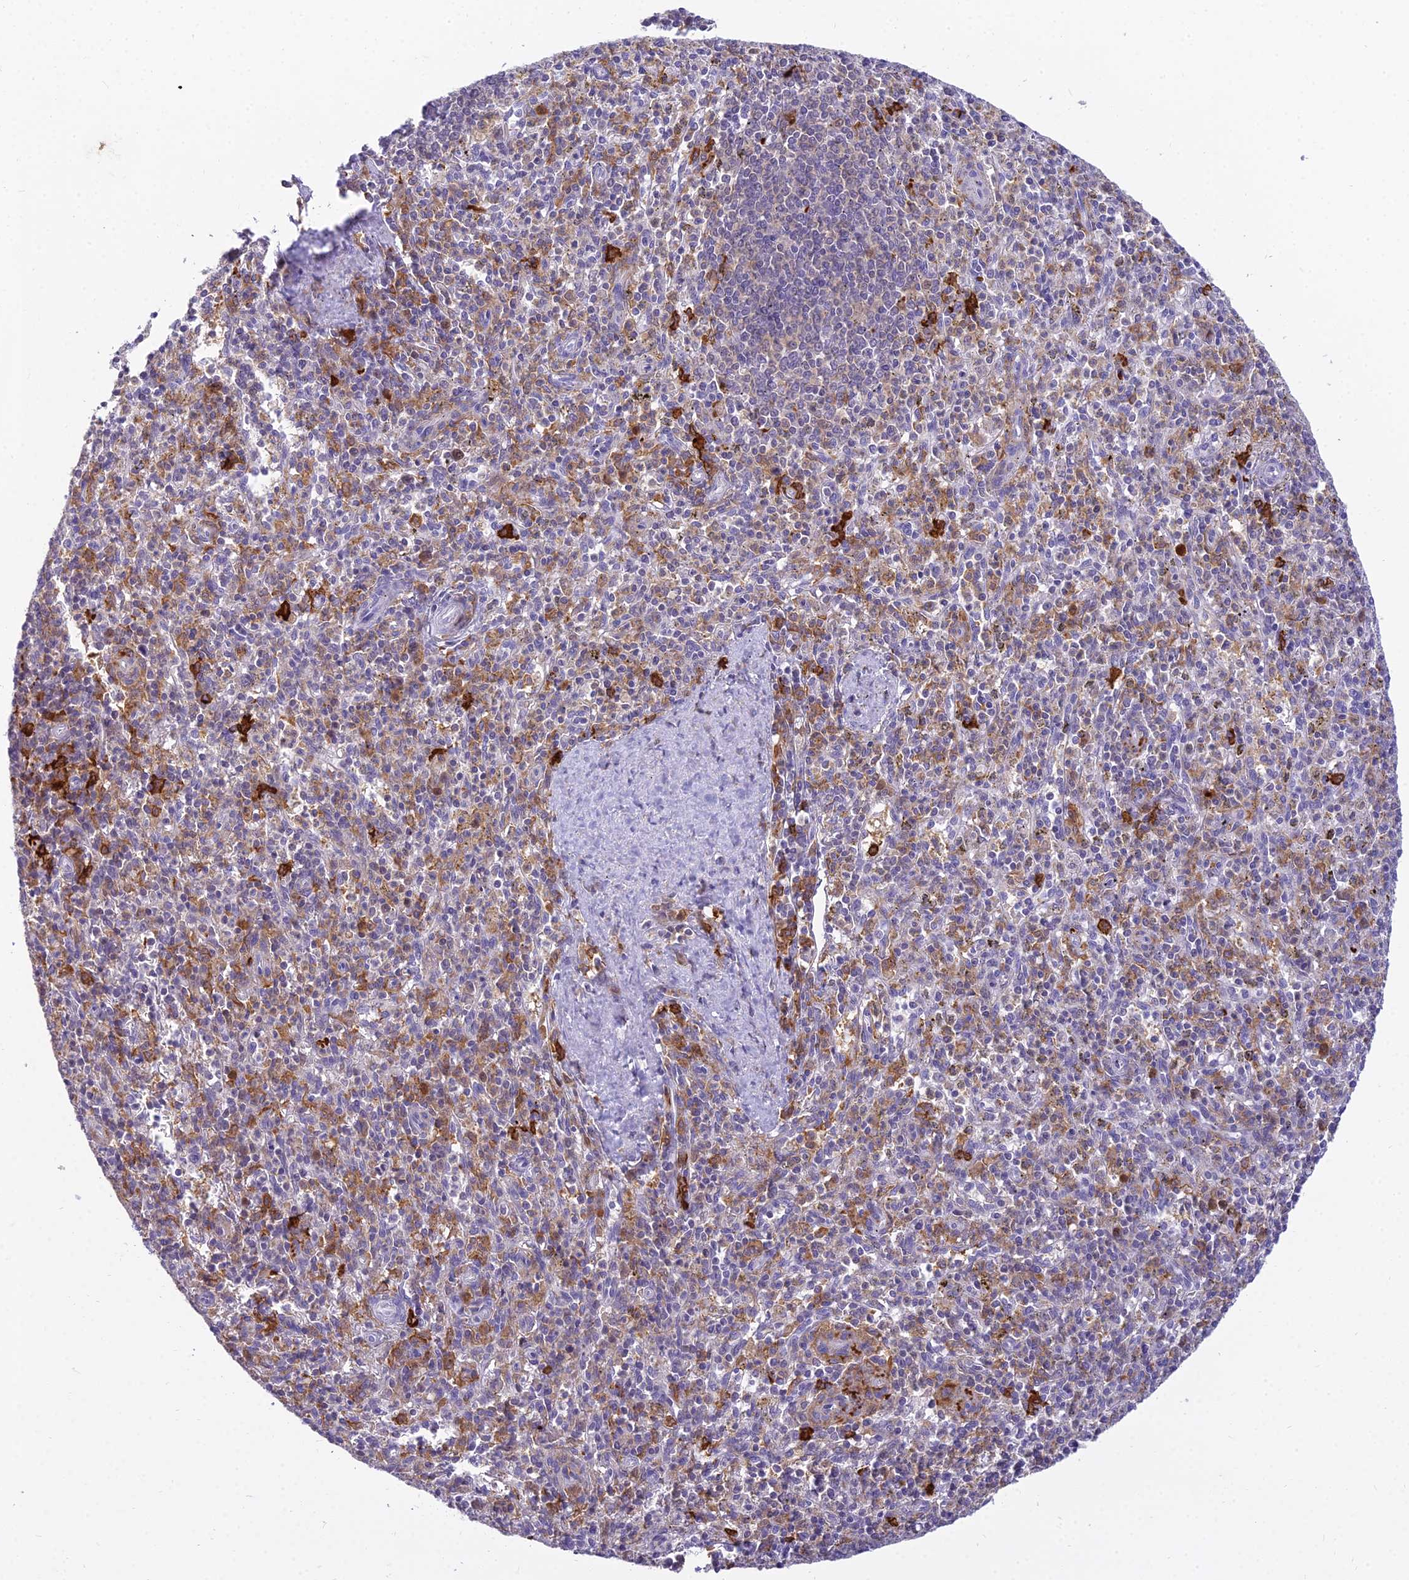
{"staining": {"intensity": "negative", "quantity": "none", "location": "none"}, "tissue": "spleen", "cell_type": "Cells in red pulp", "image_type": "normal", "snomed": [{"axis": "morphology", "description": "Normal tissue, NOS"}, {"axis": "topography", "description": "Spleen"}], "caption": "Immunohistochemical staining of unremarkable spleen reveals no significant staining in cells in red pulp.", "gene": "UBE2G1", "patient": {"sex": "male", "age": 72}}